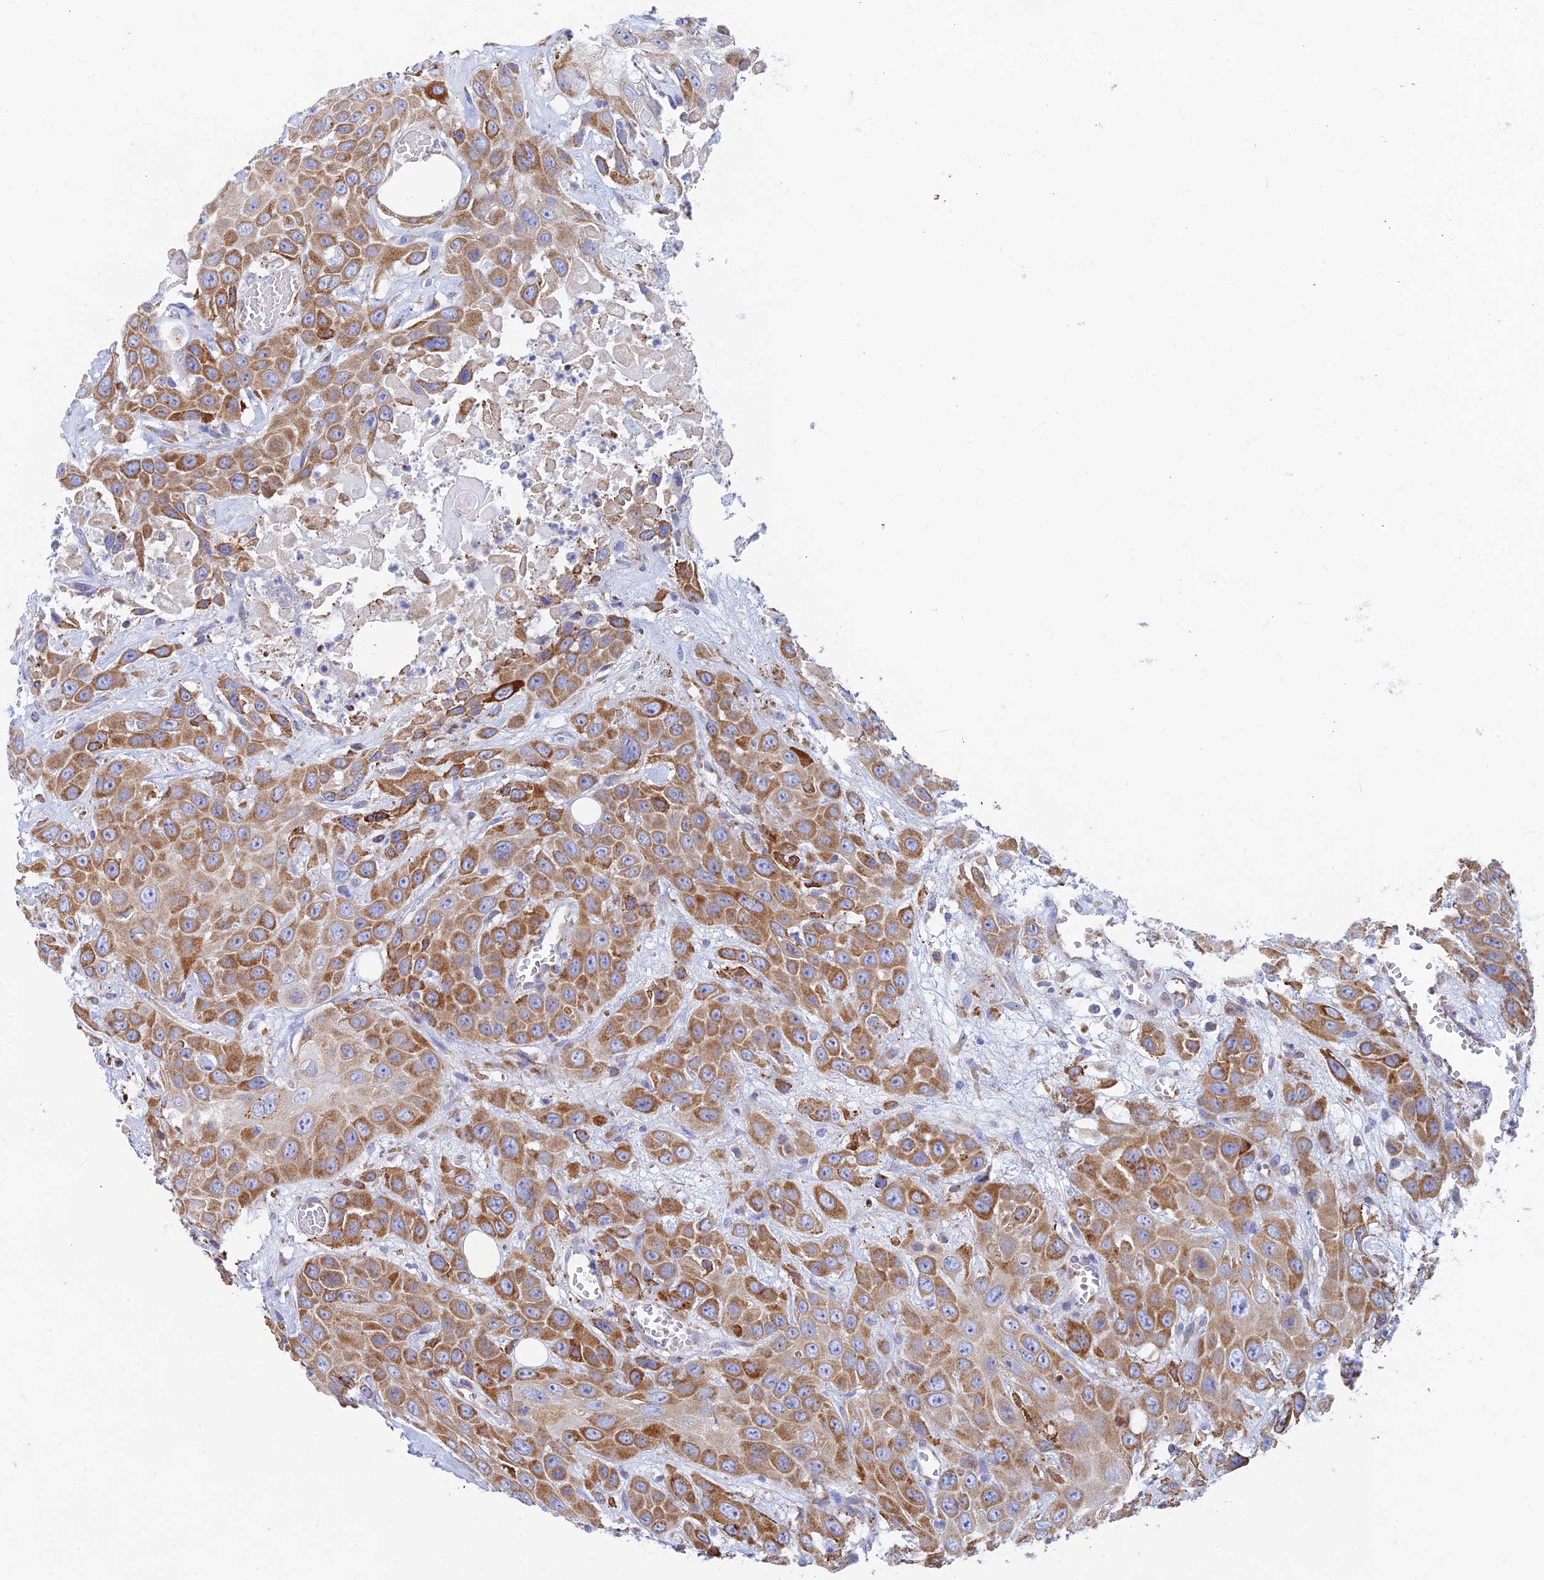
{"staining": {"intensity": "moderate", "quantity": ">75%", "location": "cytoplasmic/membranous"}, "tissue": "head and neck cancer", "cell_type": "Tumor cells", "image_type": "cancer", "snomed": [{"axis": "morphology", "description": "Squamous cell carcinoma, NOS"}, {"axis": "topography", "description": "Head-Neck"}], "caption": "DAB (3,3'-diaminobenzidine) immunohistochemical staining of human head and neck squamous cell carcinoma shows moderate cytoplasmic/membranous protein positivity in approximately >75% of tumor cells.", "gene": "WDR35", "patient": {"sex": "male", "age": 81}}